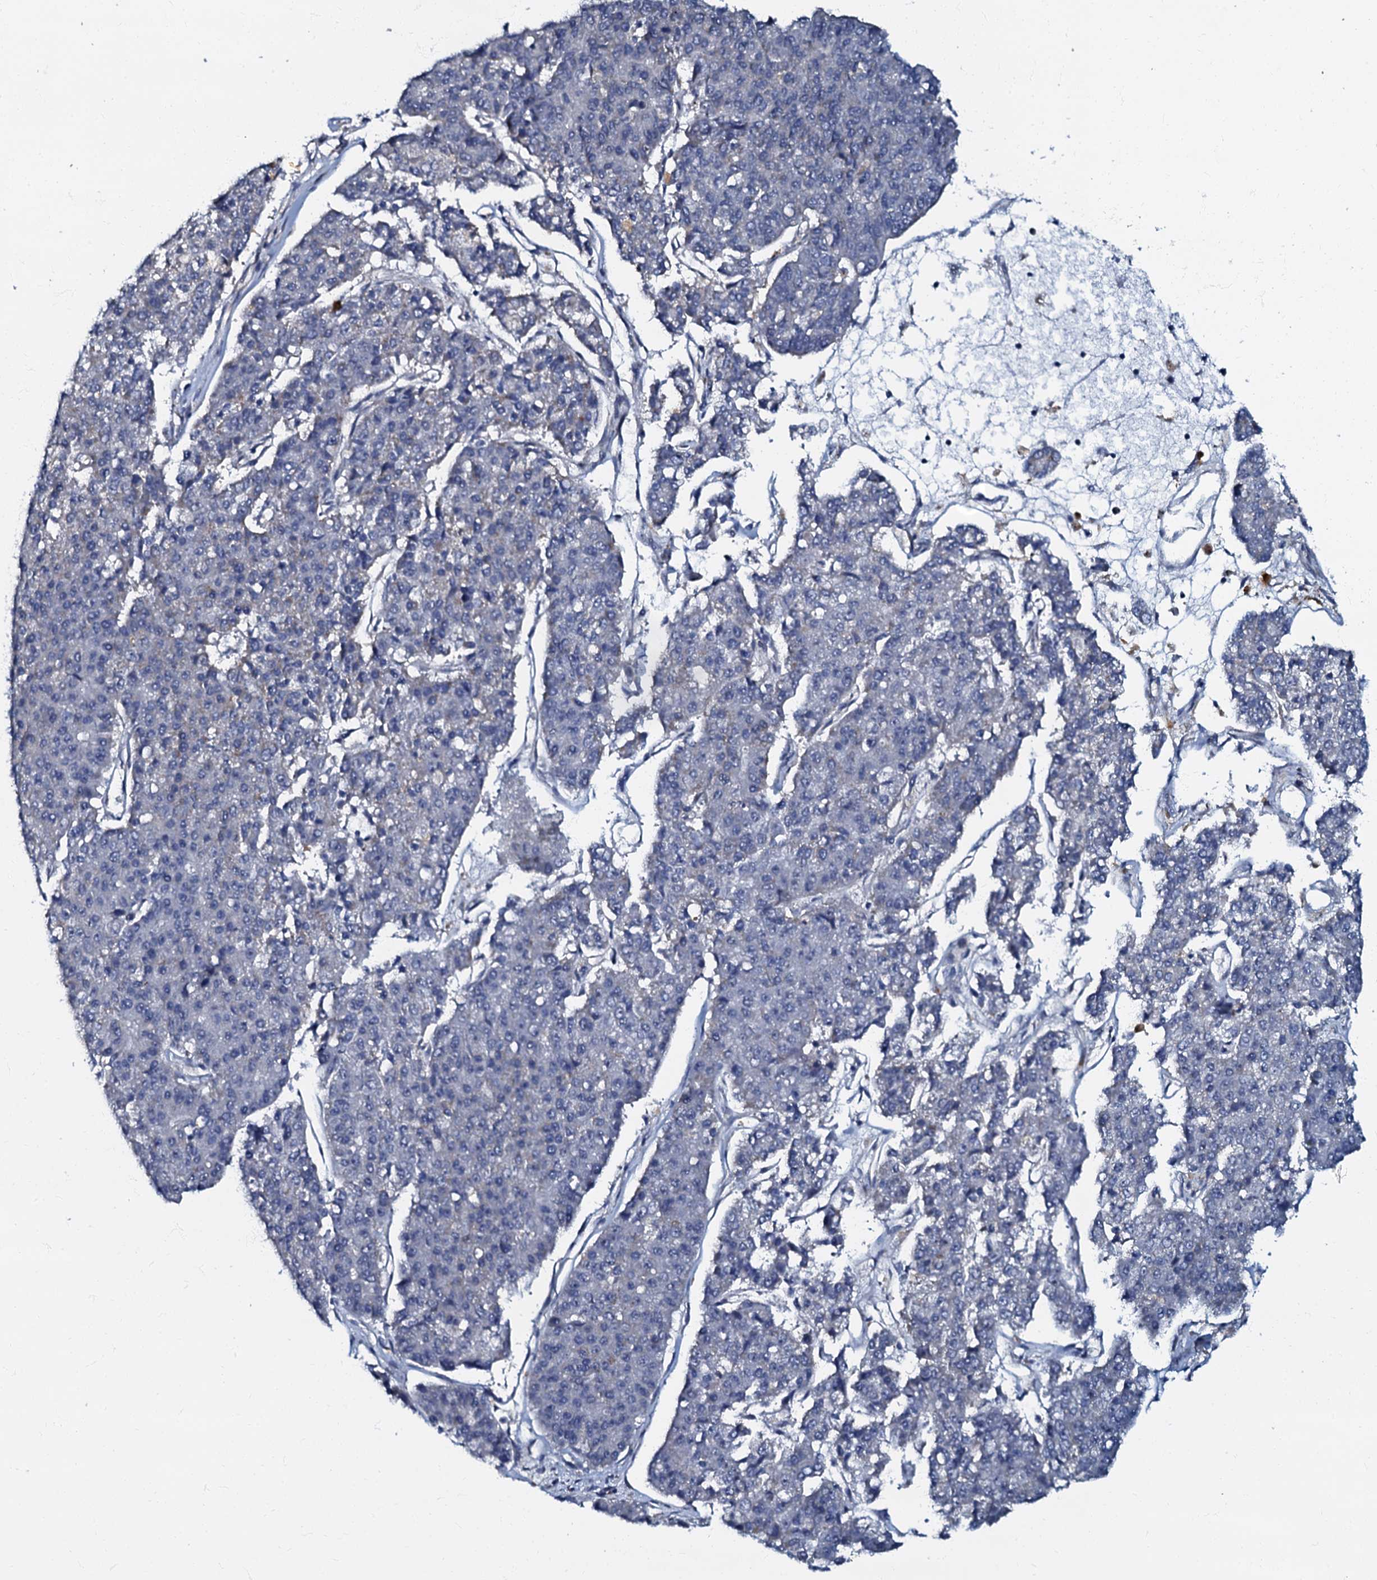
{"staining": {"intensity": "negative", "quantity": "none", "location": "none"}, "tissue": "pancreatic cancer", "cell_type": "Tumor cells", "image_type": "cancer", "snomed": [{"axis": "morphology", "description": "Adenocarcinoma, NOS"}, {"axis": "topography", "description": "Pancreas"}], "caption": "DAB immunohistochemical staining of pancreatic adenocarcinoma exhibits no significant positivity in tumor cells. The staining is performed using DAB brown chromogen with nuclei counter-stained in using hematoxylin.", "gene": "OLAH", "patient": {"sex": "male", "age": 50}}